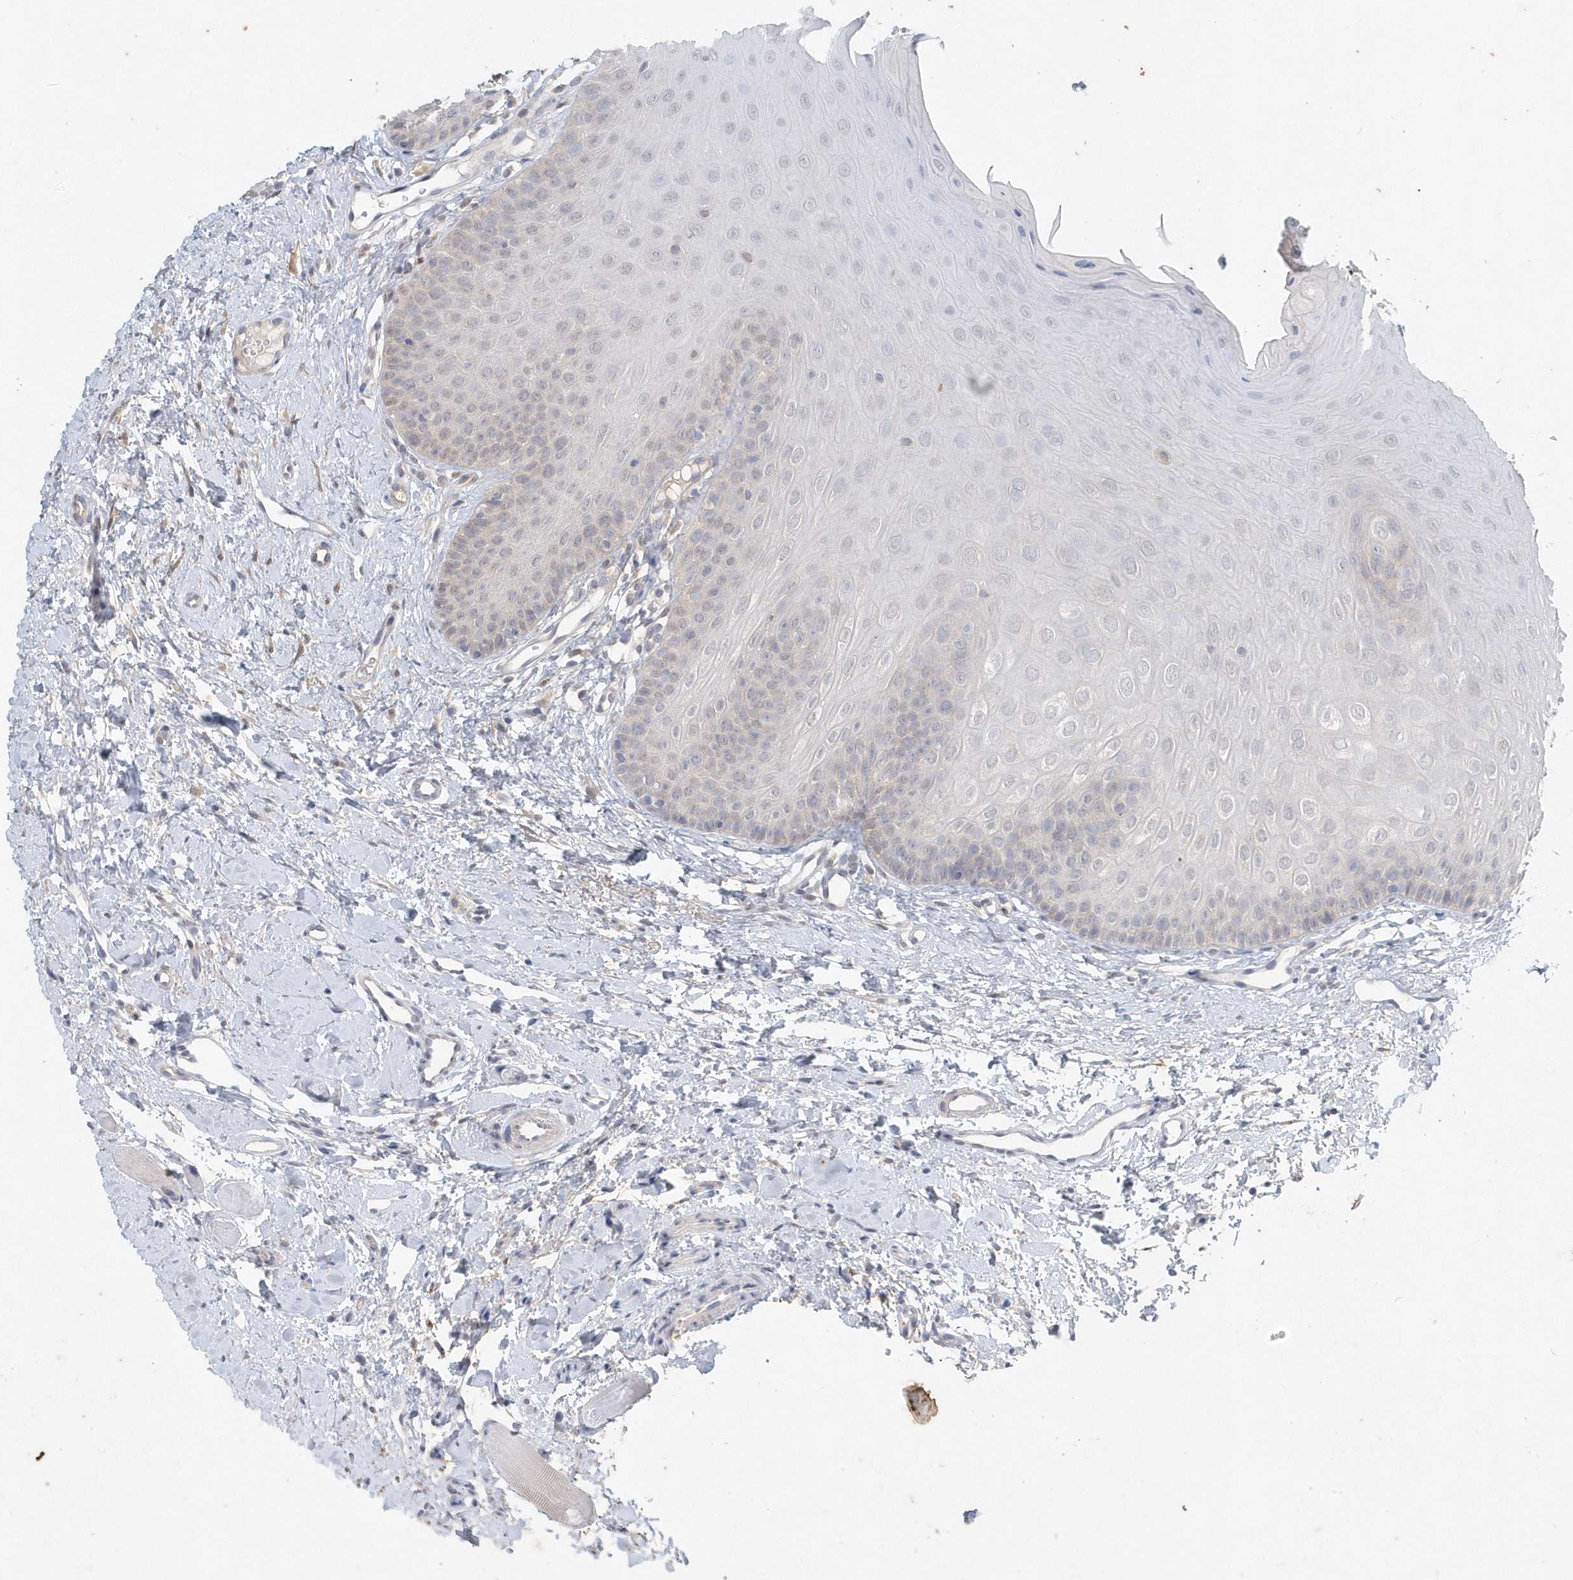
{"staining": {"intensity": "weak", "quantity": "<25%", "location": "cytoplasmic/membranous,nuclear"}, "tissue": "oral mucosa", "cell_type": "Squamous epithelial cells", "image_type": "normal", "snomed": [{"axis": "morphology", "description": "Normal tissue, NOS"}, {"axis": "topography", "description": "Oral tissue"}], "caption": "A high-resolution image shows immunohistochemistry staining of benign oral mucosa, which demonstrates no significant staining in squamous epithelial cells.", "gene": "AKR7A2", "patient": {"sex": "female", "age": 68}}